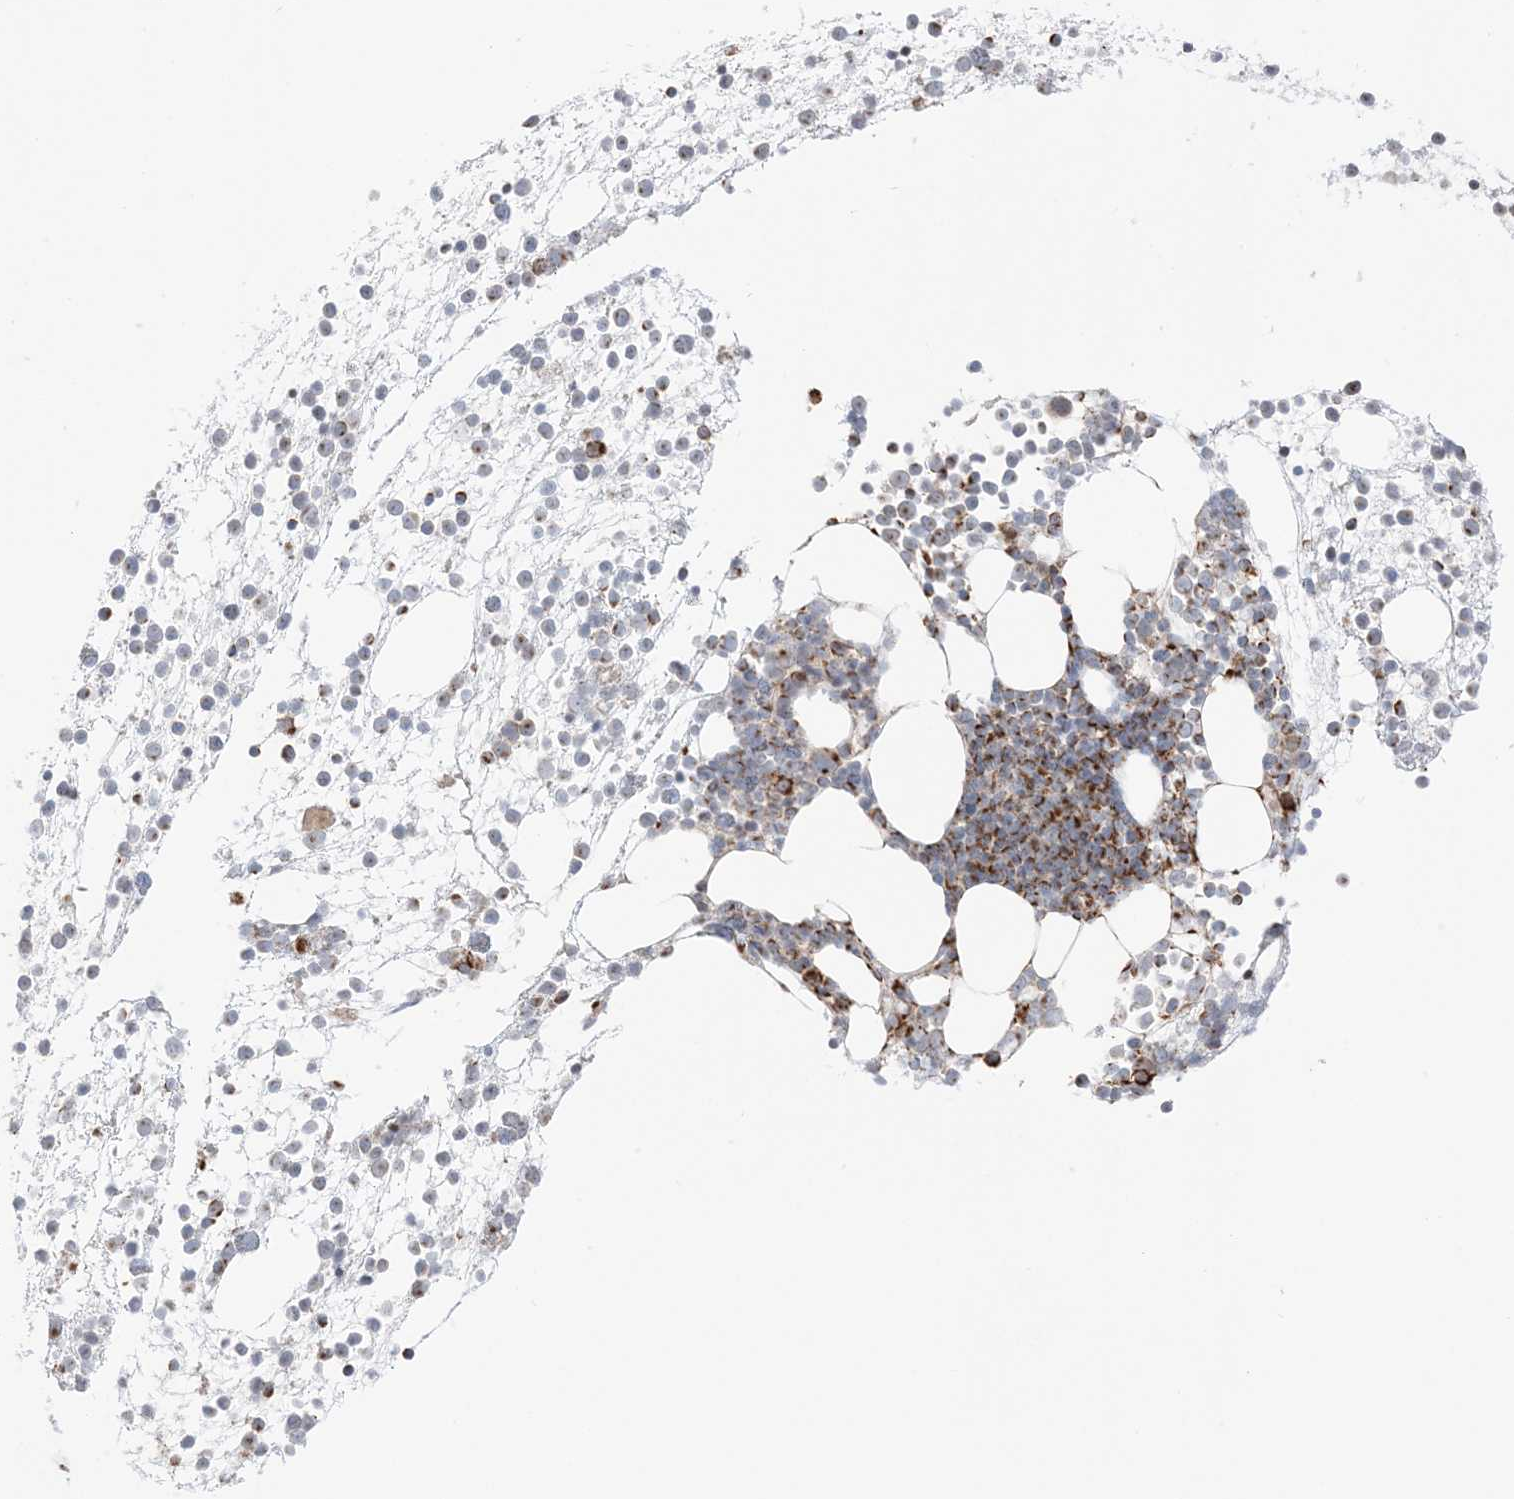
{"staining": {"intensity": "strong", "quantity": "<25%", "location": "cytoplasmic/membranous"}, "tissue": "bone marrow", "cell_type": "Hematopoietic cells", "image_type": "normal", "snomed": [{"axis": "morphology", "description": "Normal tissue, NOS"}, {"axis": "topography", "description": "Bone marrow"}], "caption": "Immunohistochemical staining of benign bone marrow reveals medium levels of strong cytoplasmic/membranous positivity in approximately <25% of hematopoietic cells.", "gene": "SLC25A12", "patient": {"sex": "male", "age": 54}}